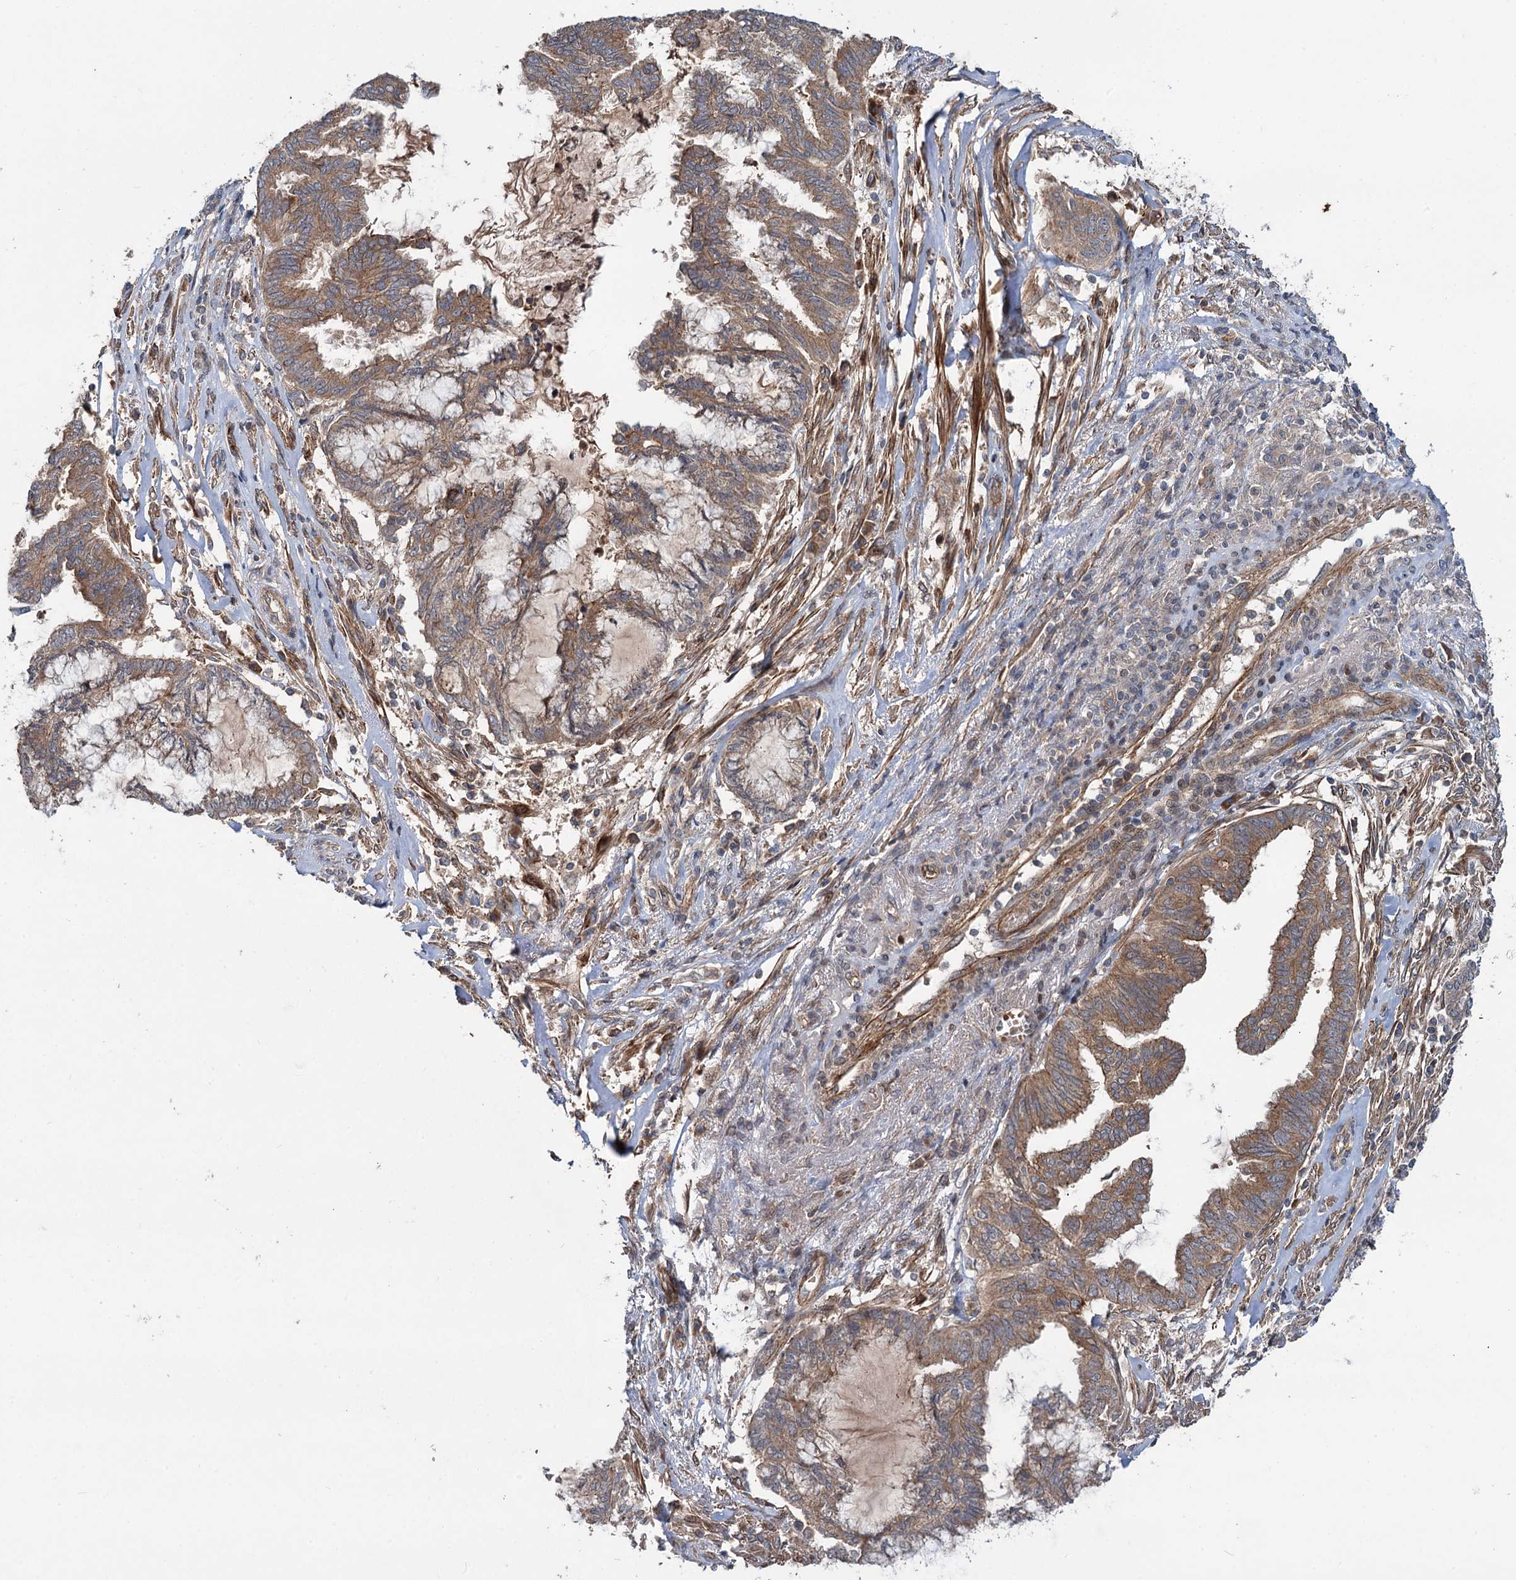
{"staining": {"intensity": "moderate", "quantity": ">75%", "location": "cytoplasmic/membranous"}, "tissue": "endometrial cancer", "cell_type": "Tumor cells", "image_type": "cancer", "snomed": [{"axis": "morphology", "description": "Adenocarcinoma, NOS"}, {"axis": "topography", "description": "Endometrium"}], "caption": "Protein expression analysis of human endometrial adenocarcinoma reveals moderate cytoplasmic/membranous staining in about >75% of tumor cells.", "gene": "ADGRG4", "patient": {"sex": "female", "age": 86}}